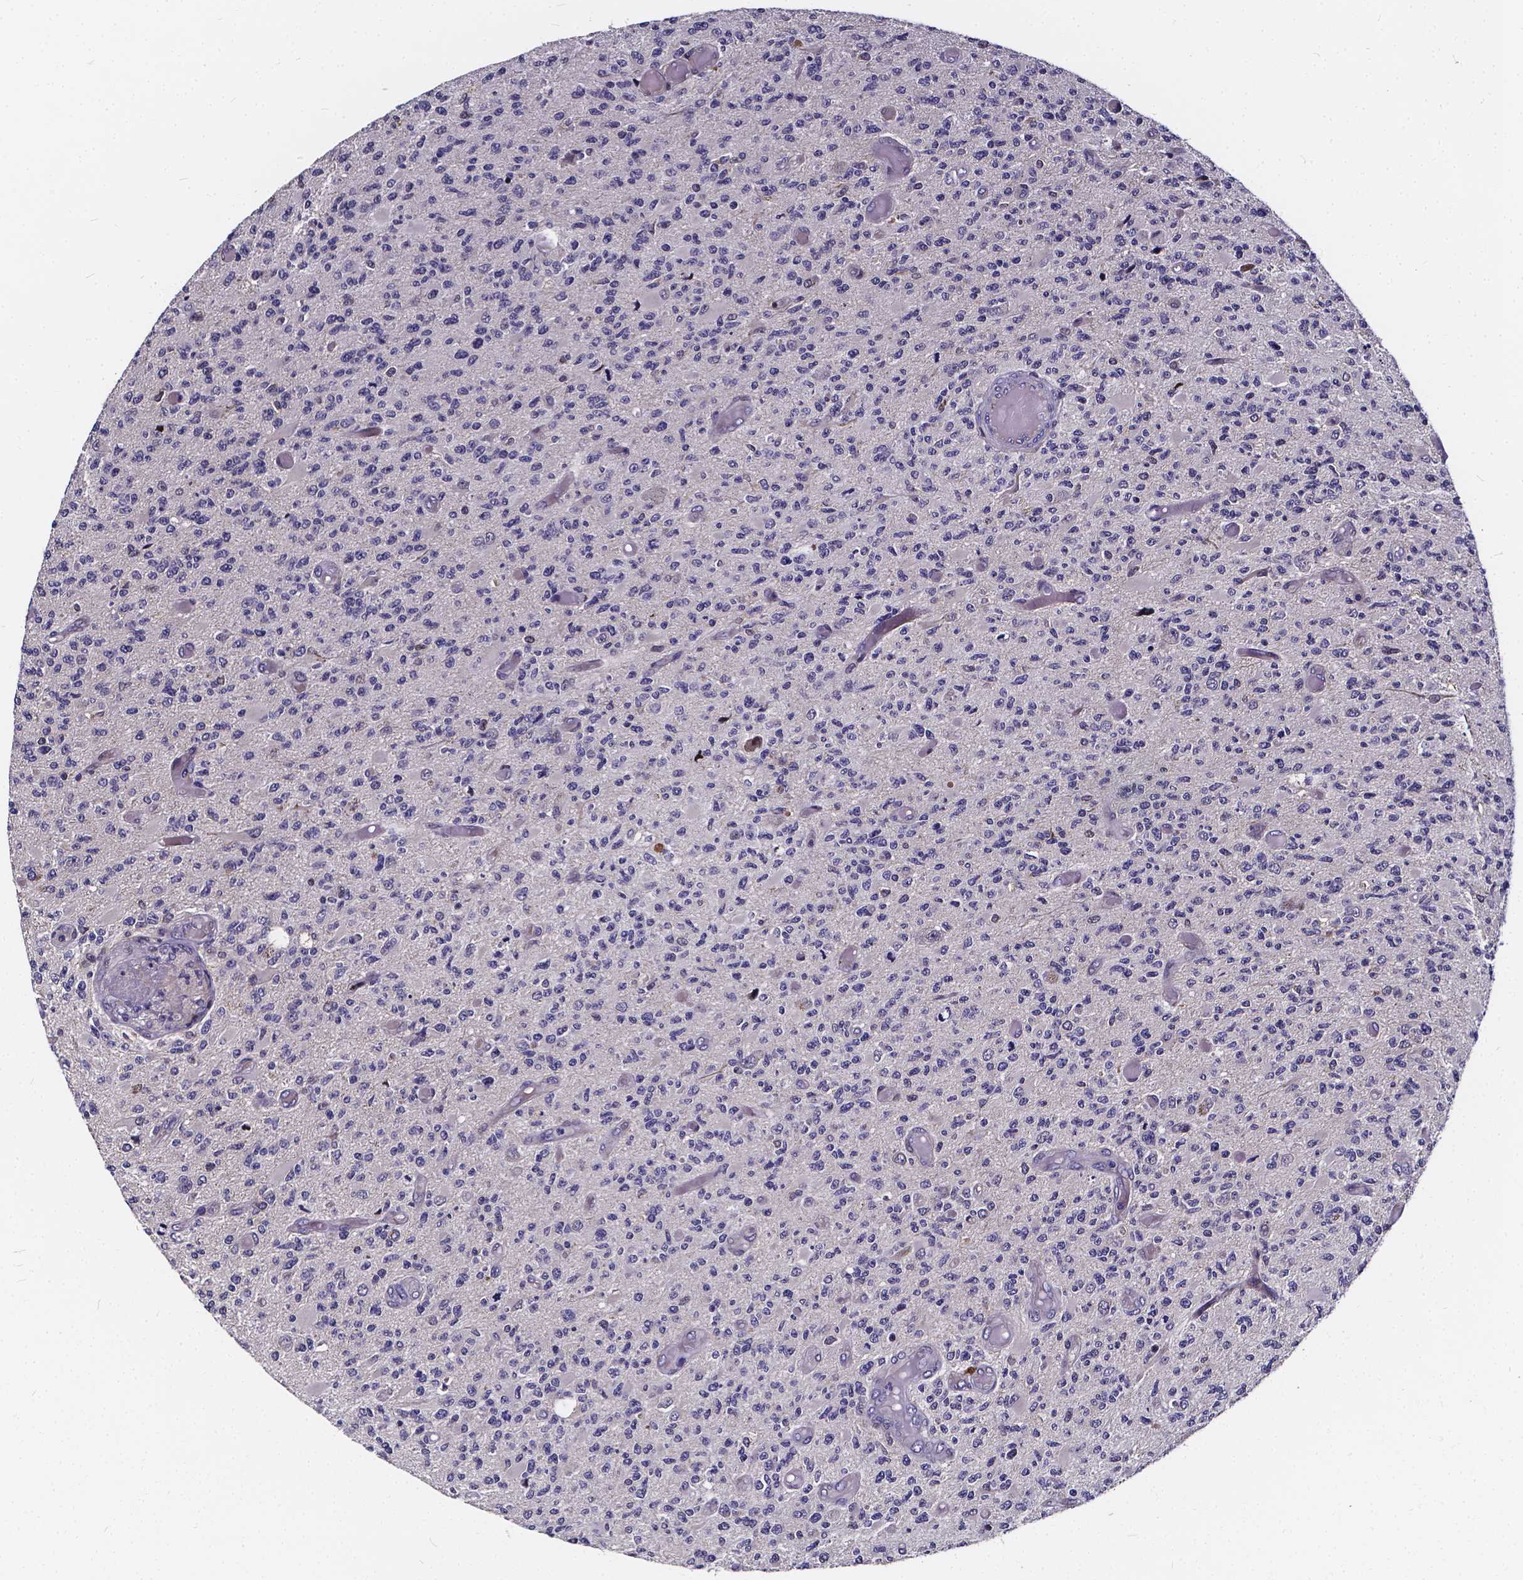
{"staining": {"intensity": "negative", "quantity": "none", "location": "none"}, "tissue": "glioma", "cell_type": "Tumor cells", "image_type": "cancer", "snomed": [{"axis": "morphology", "description": "Glioma, malignant, High grade"}, {"axis": "topography", "description": "Brain"}], "caption": "Malignant high-grade glioma was stained to show a protein in brown. There is no significant positivity in tumor cells. Nuclei are stained in blue.", "gene": "SOWAHA", "patient": {"sex": "female", "age": 63}}